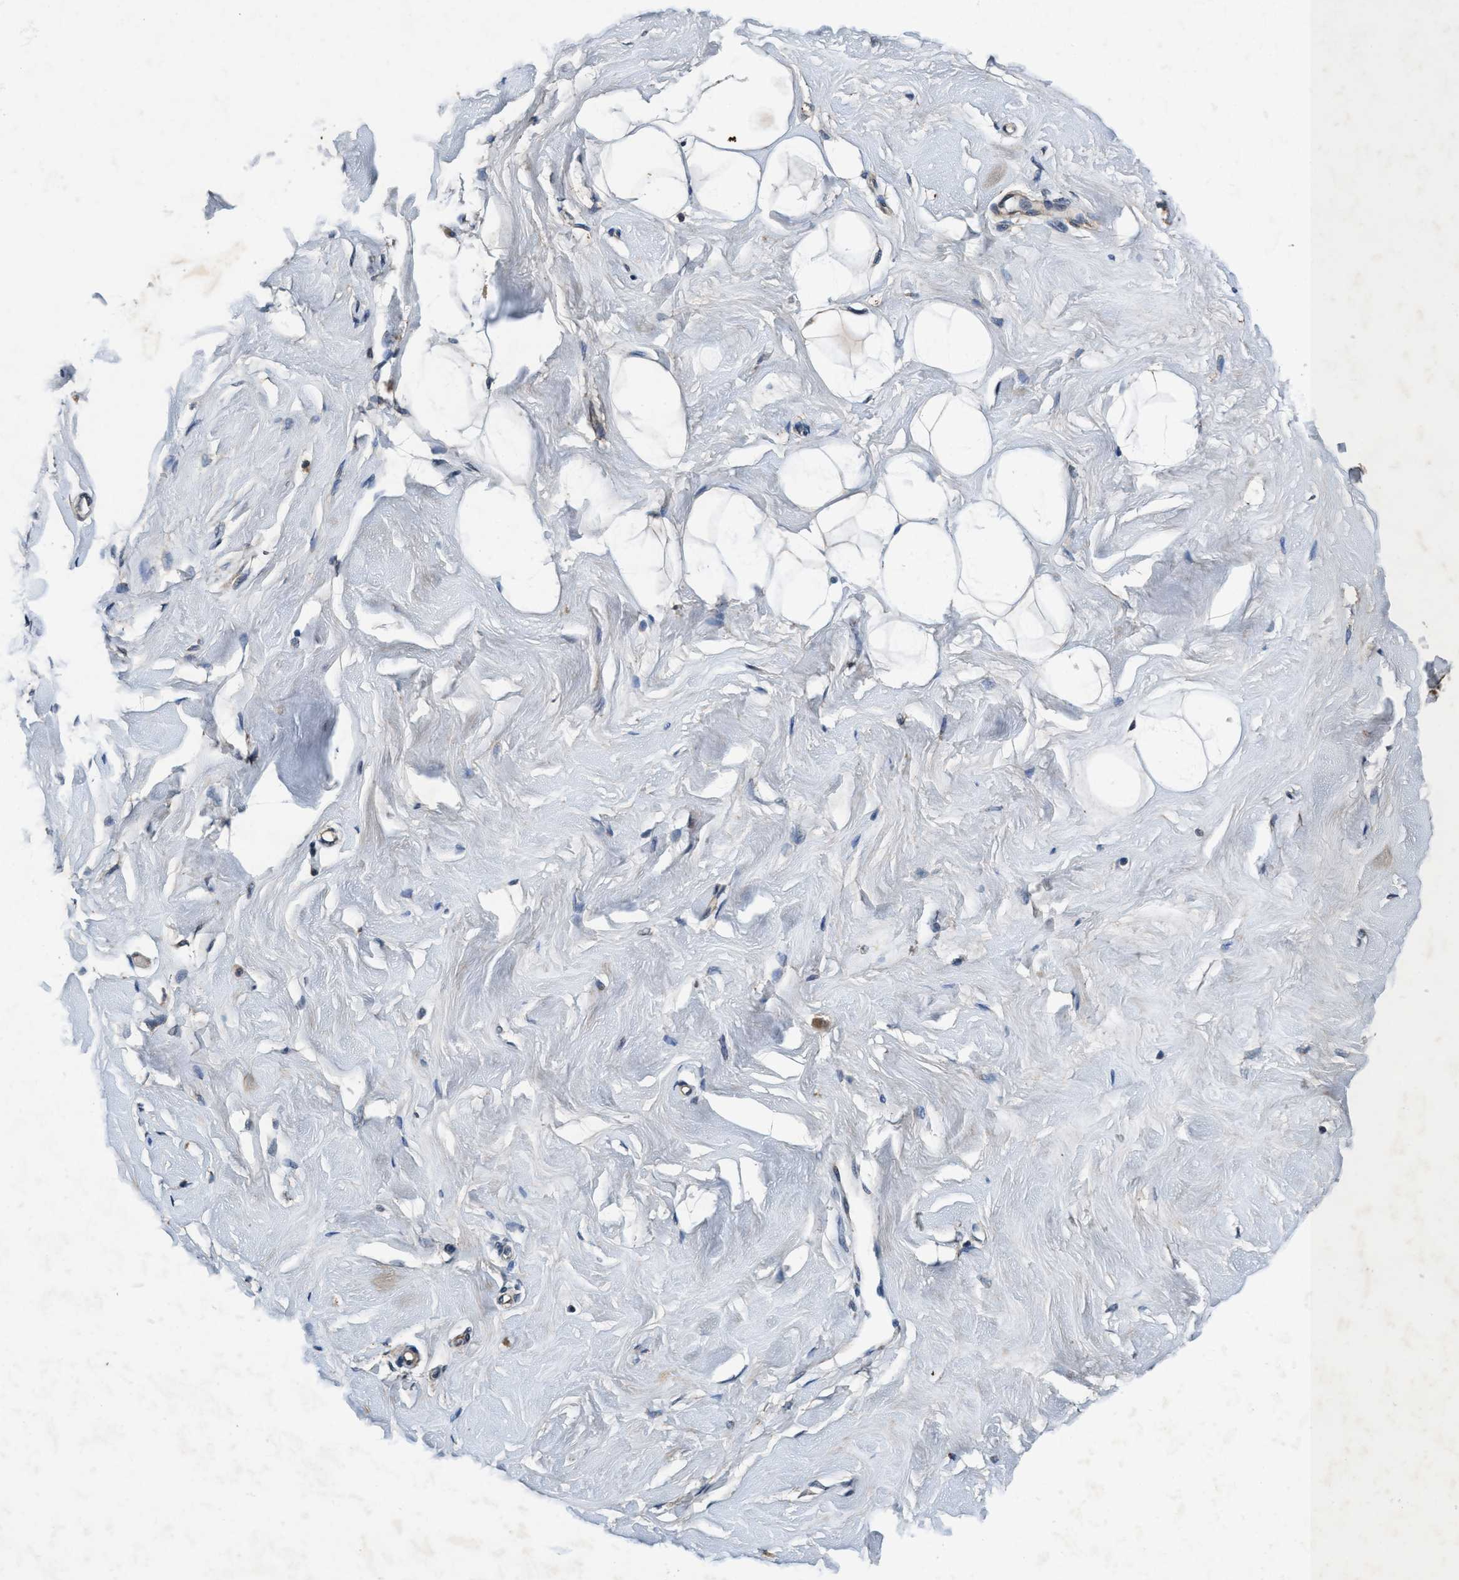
{"staining": {"intensity": "moderate", "quantity": ">75%", "location": "cytoplasmic/membranous"}, "tissue": "breast", "cell_type": "Adipocytes", "image_type": "normal", "snomed": [{"axis": "morphology", "description": "Normal tissue, NOS"}, {"axis": "topography", "description": "Breast"}], "caption": "Immunohistochemistry micrograph of unremarkable breast stained for a protein (brown), which demonstrates medium levels of moderate cytoplasmic/membranous staining in approximately >75% of adipocytes.", "gene": "AKT1S1", "patient": {"sex": "female", "age": 23}}